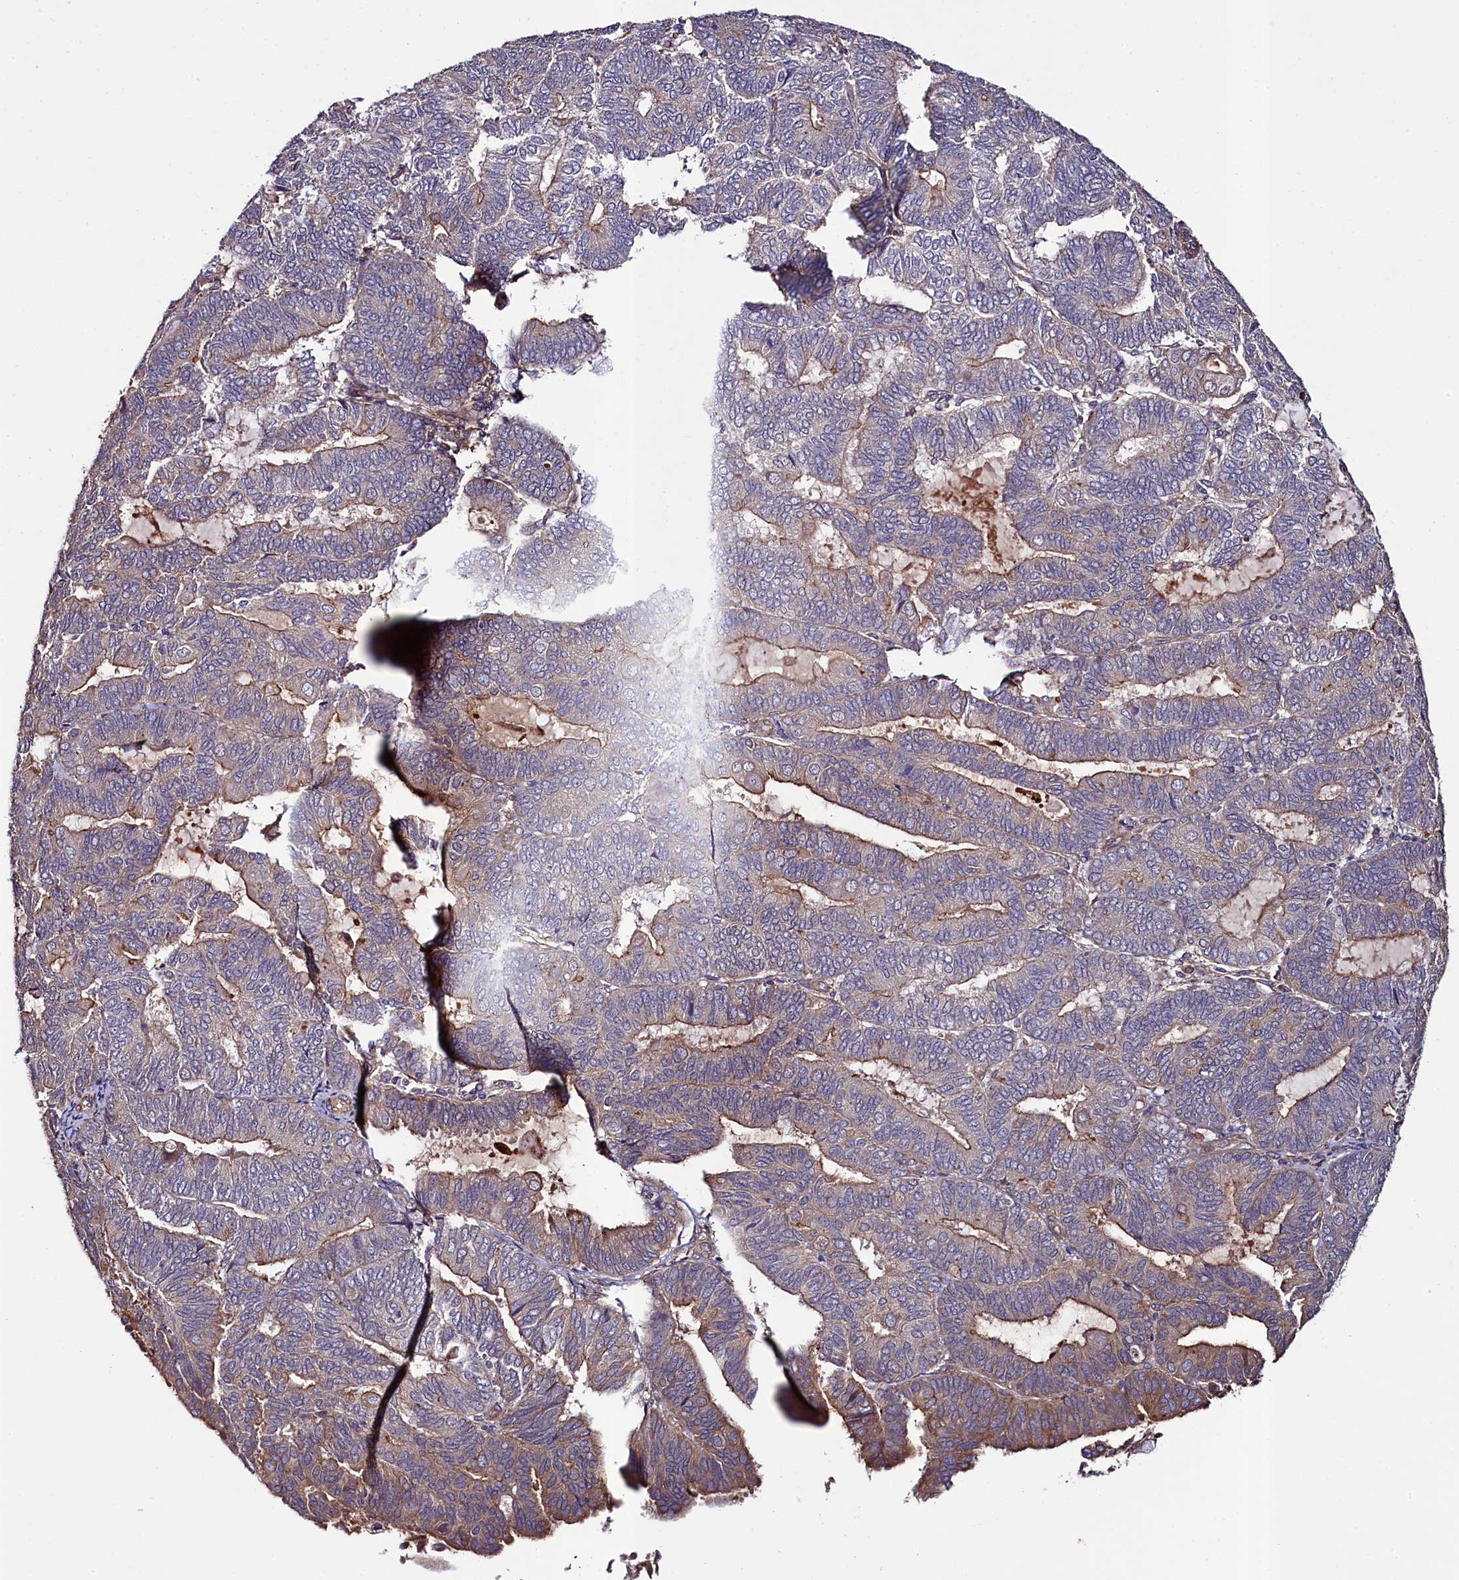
{"staining": {"intensity": "moderate", "quantity": "25%-75%", "location": "cytoplasmic/membranous"}, "tissue": "endometrial cancer", "cell_type": "Tumor cells", "image_type": "cancer", "snomed": [{"axis": "morphology", "description": "Adenocarcinoma, NOS"}, {"axis": "topography", "description": "Endometrium"}], "caption": "IHC micrograph of human endometrial adenocarcinoma stained for a protein (brown), which demonstrates medium levels of moderate cytoplasmic/membranous expression in about 25%-75% of tumor cells.", "gene": "CCDC102A", "patient": {"sex": "female", "age": 81}}